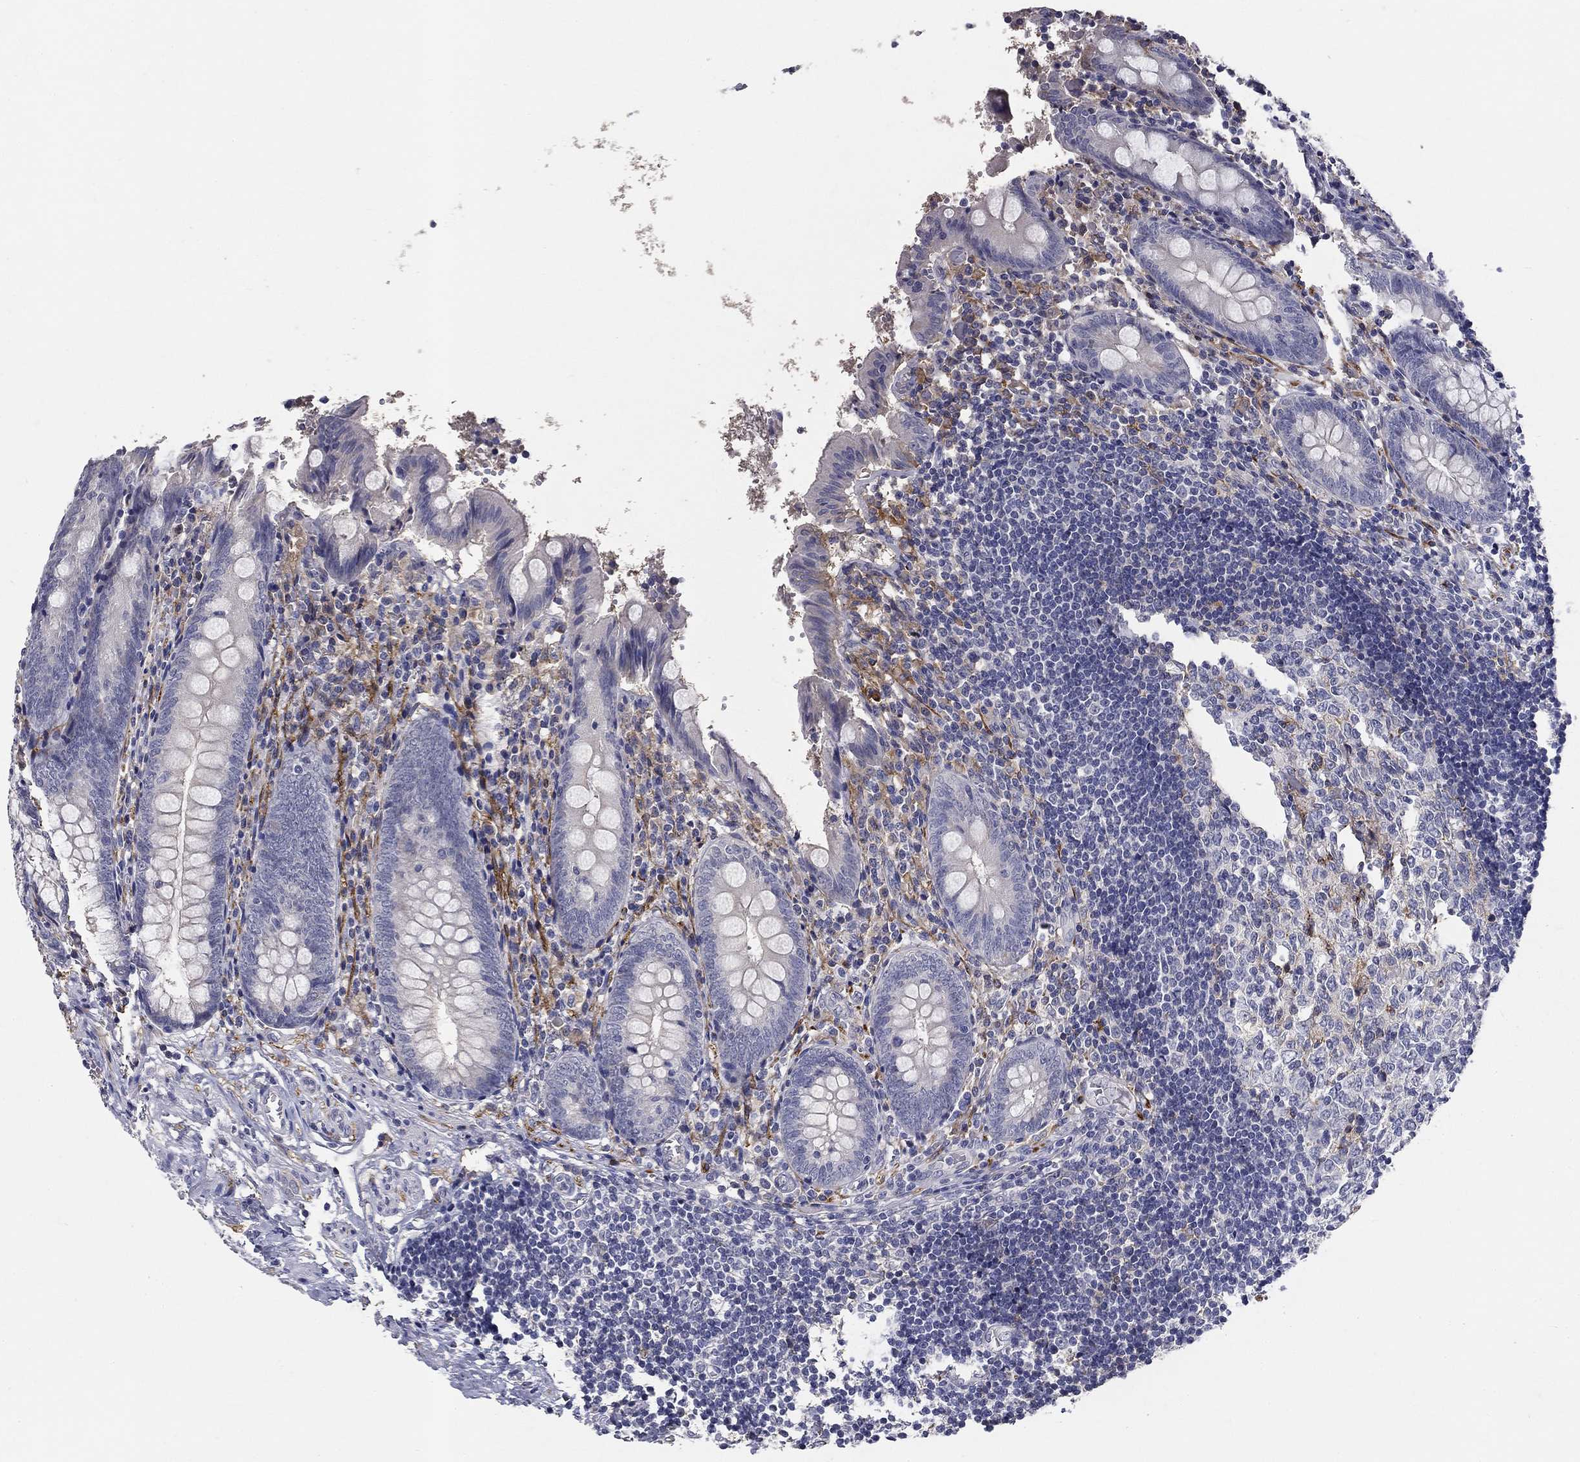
{"staining": {"intensity": "negative", "quantity": "none", "location": "none"}, "tissue": "appendix", "cell_type": "Glandular cells", "image_type": "normal", "snomed": [{"axis": "morphology", "description": "Normal tissue, NOS"}, {"axis": "topography", "description": "Appendix"}], "caption": "There is no significant positivity in glandular cells of appendix. Brightfield microscopy of immunohistochemistry (IHC) stained with DAB (brown) and hematoxylin (blue), captured at high magnification.", "gene": "CD274", "patient": {"sex": "female", "age": 23}}